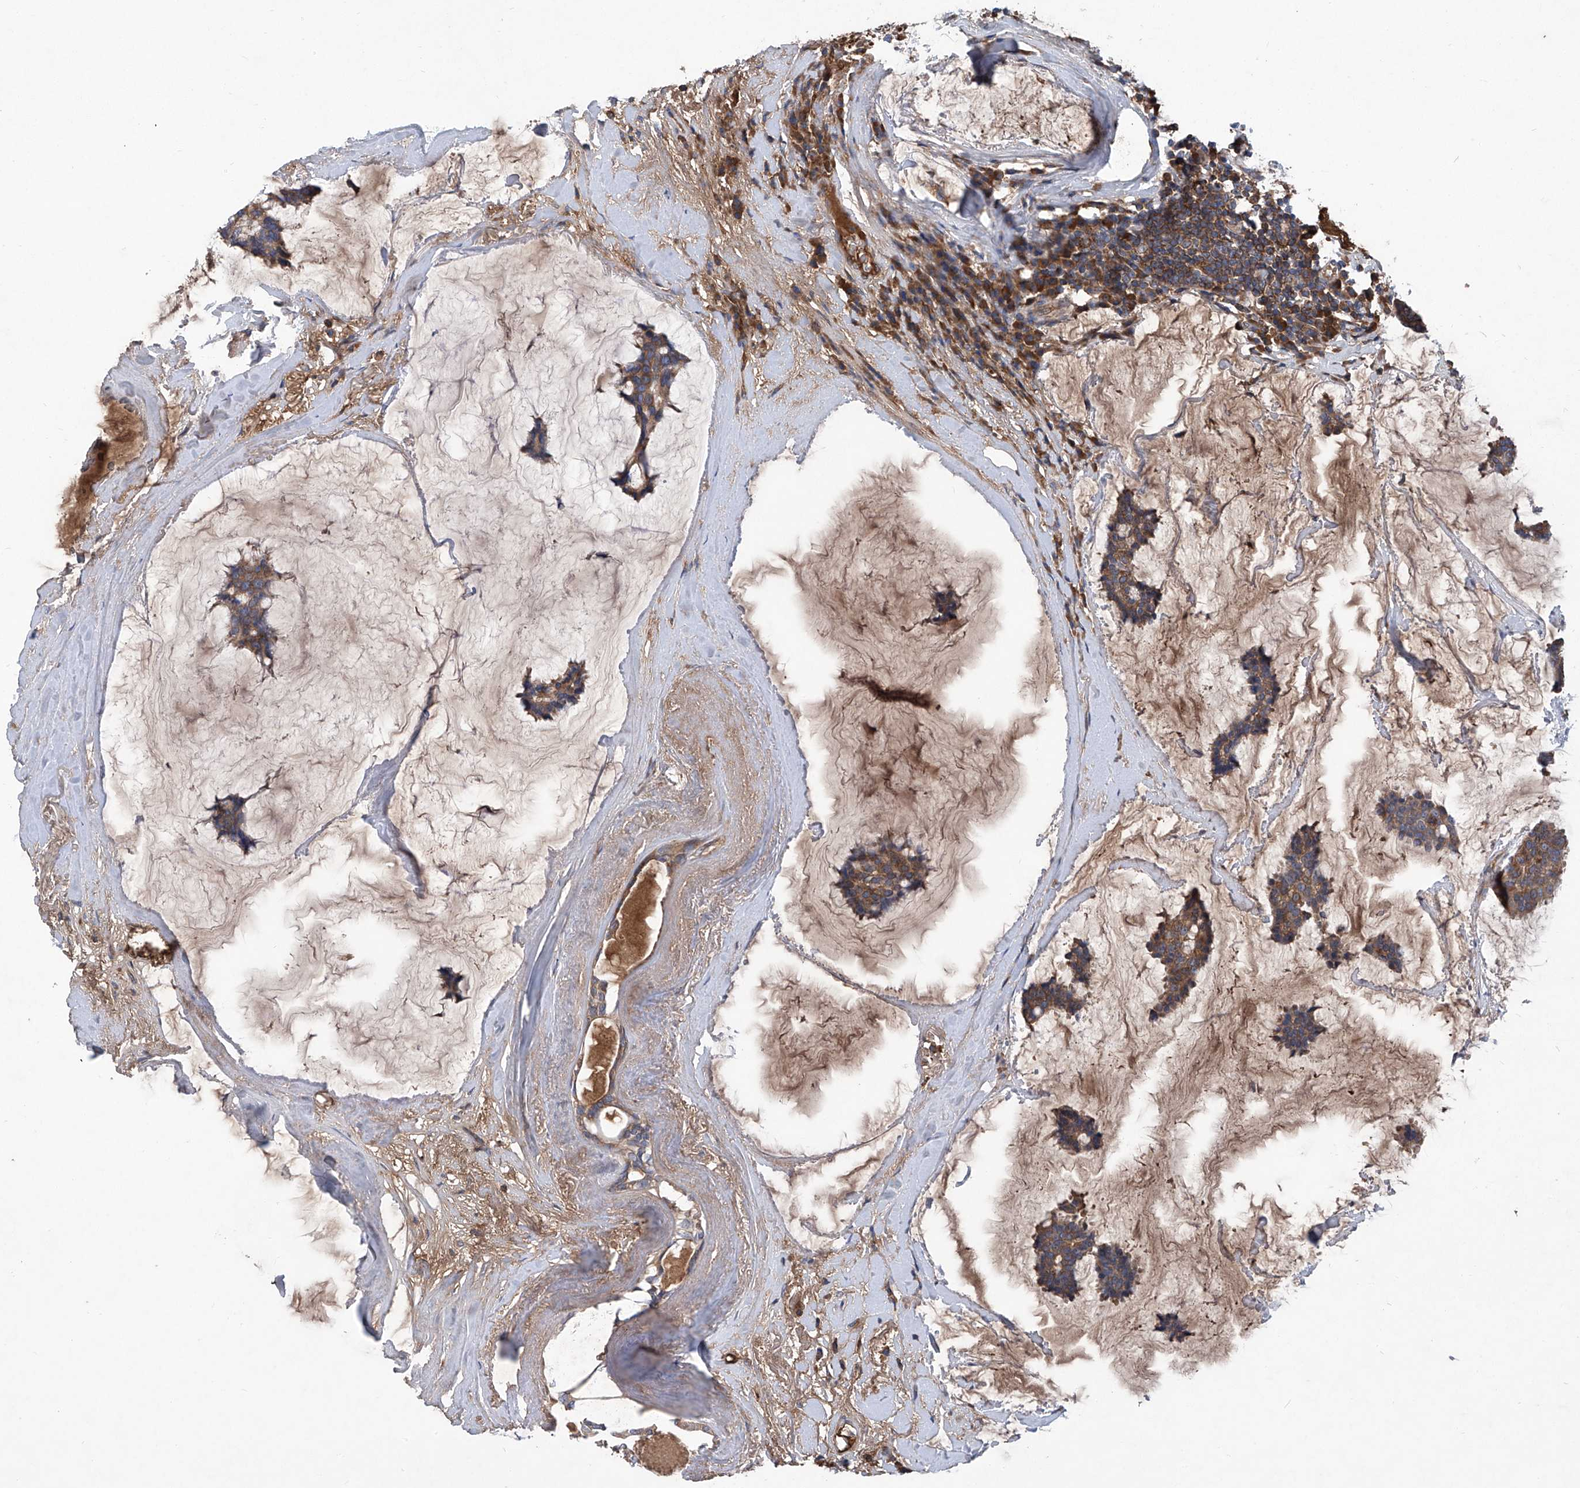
{"staining": {"intensity": "moderate", "quantity": ">75%", "location": "cytoplasmic/membranous"}, "tissue": "breast cancer", "cell_type": "Tumor cells", "image_type": "cancer", "snomed": [{"axis": "morphology", "description": "Duct carcinoma"}, {"axis": "topography", "description": "Breast"}], "caption": "Protein staining by immunohistochemistry (IHC) shows moderate cytoplasmic/membranous staining in about >75% of tumor cells in breast cancer (intraductal carcinoma). The protein is stained brown, and the nuclei are stained in blue (DAB (3,3'-diaminobenzidine) IHC with brightfield microscopy, high magnification).", "gene": "ASCC3", "patient": {"sex": "female", "age": 93}}